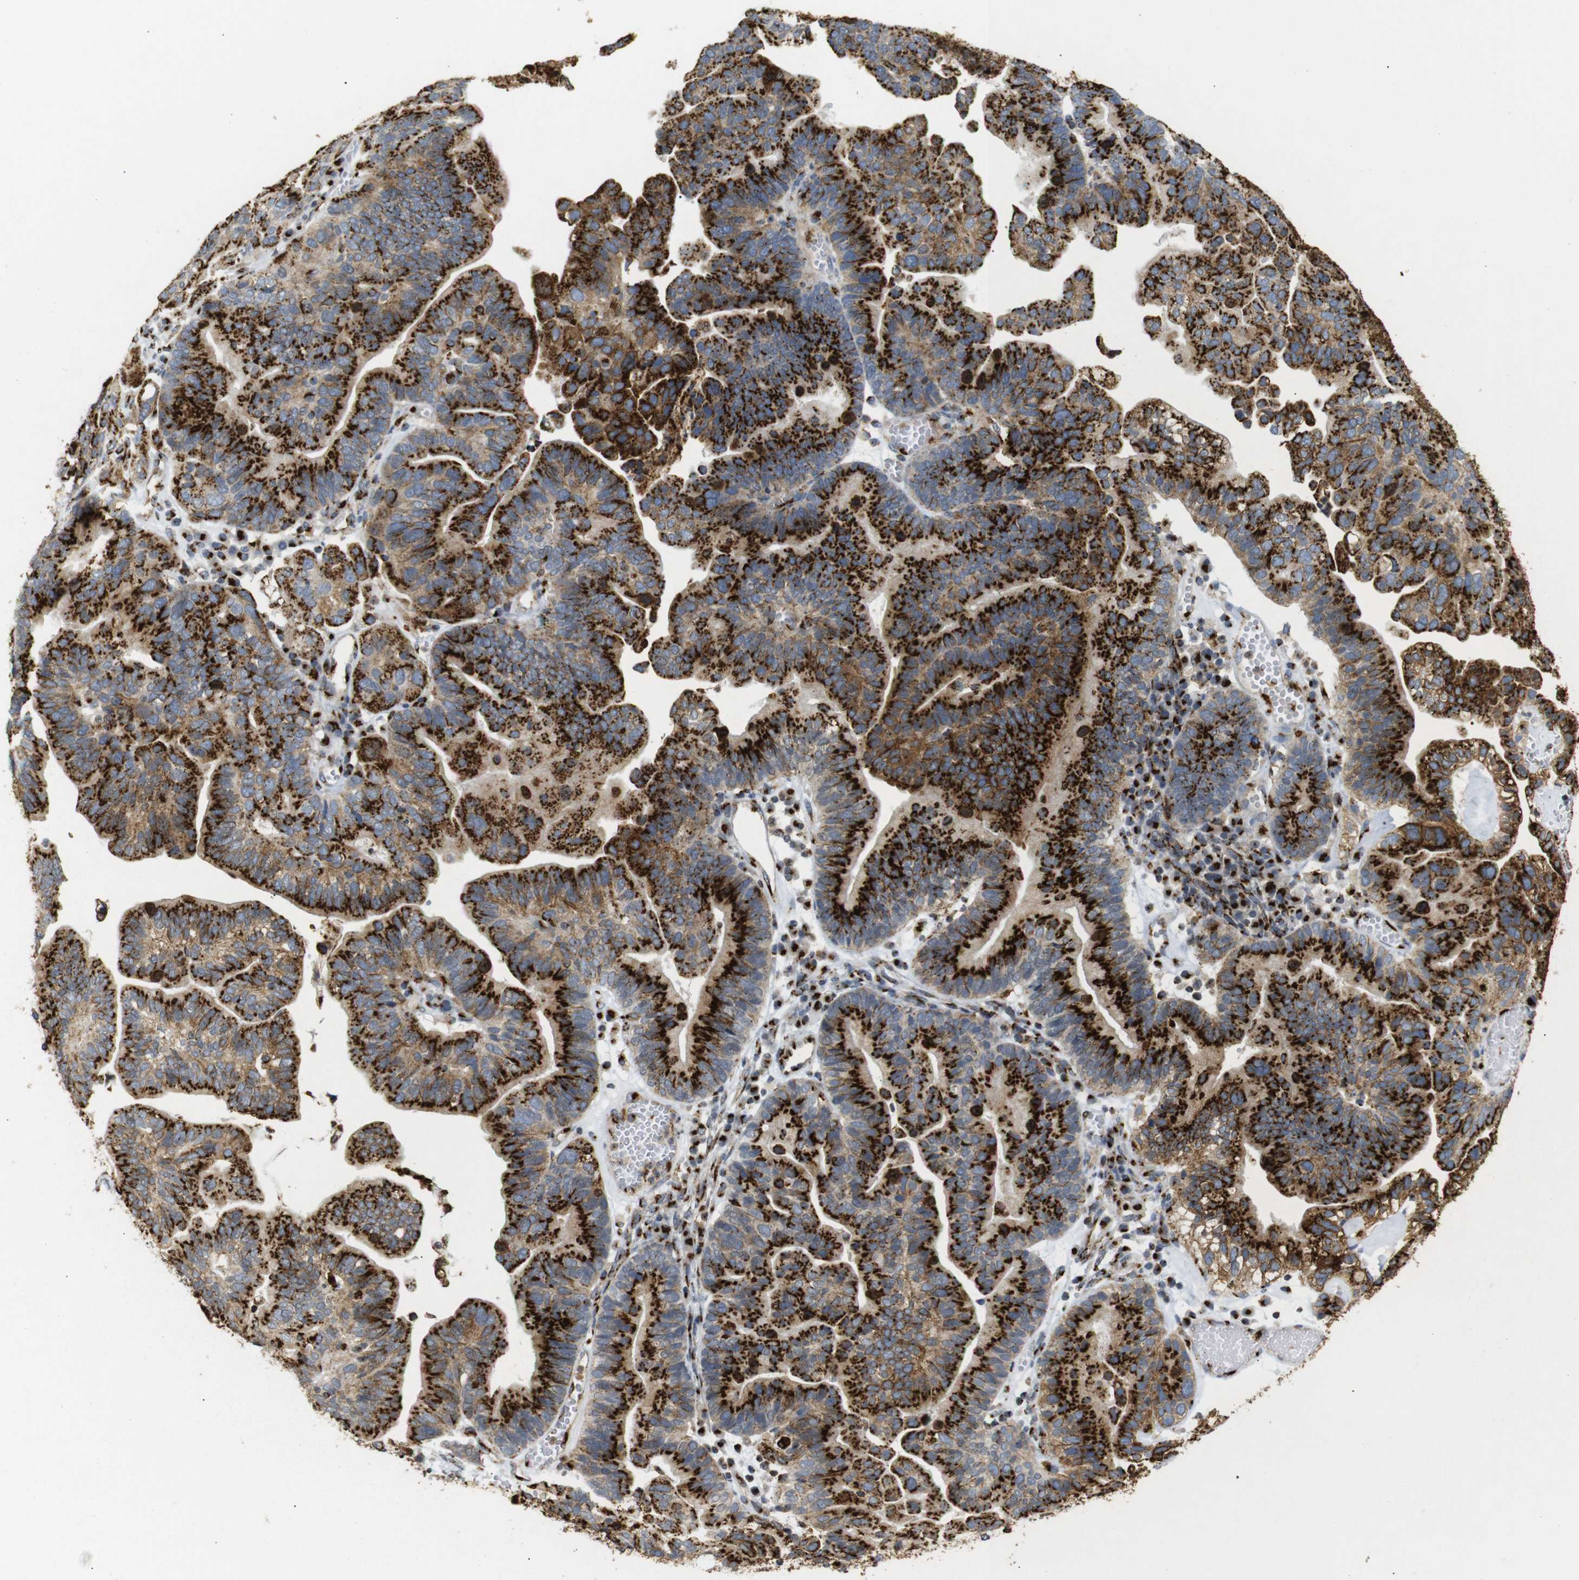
{"staining": {"intensity": "strong", "quantity": ">75%", "location": "cytoplasmic/membranous"}, "tissue": "ovarian cancer", "cell_type": "Tumor cells", "image_type": "cancer", "snomed": [{"axis": "morphology", "description": "Cystadenocarcinoma, serous, NOS"}, {"axis": "topography", "description": "Ovary"}], "caption": "Human serous cystadenocarcinoma (ovarian) stained with a protein marker reveals strong staining in tumor cells.", "gene": "TGOLN2", "patient": {"sex": "female", "age": 56}}